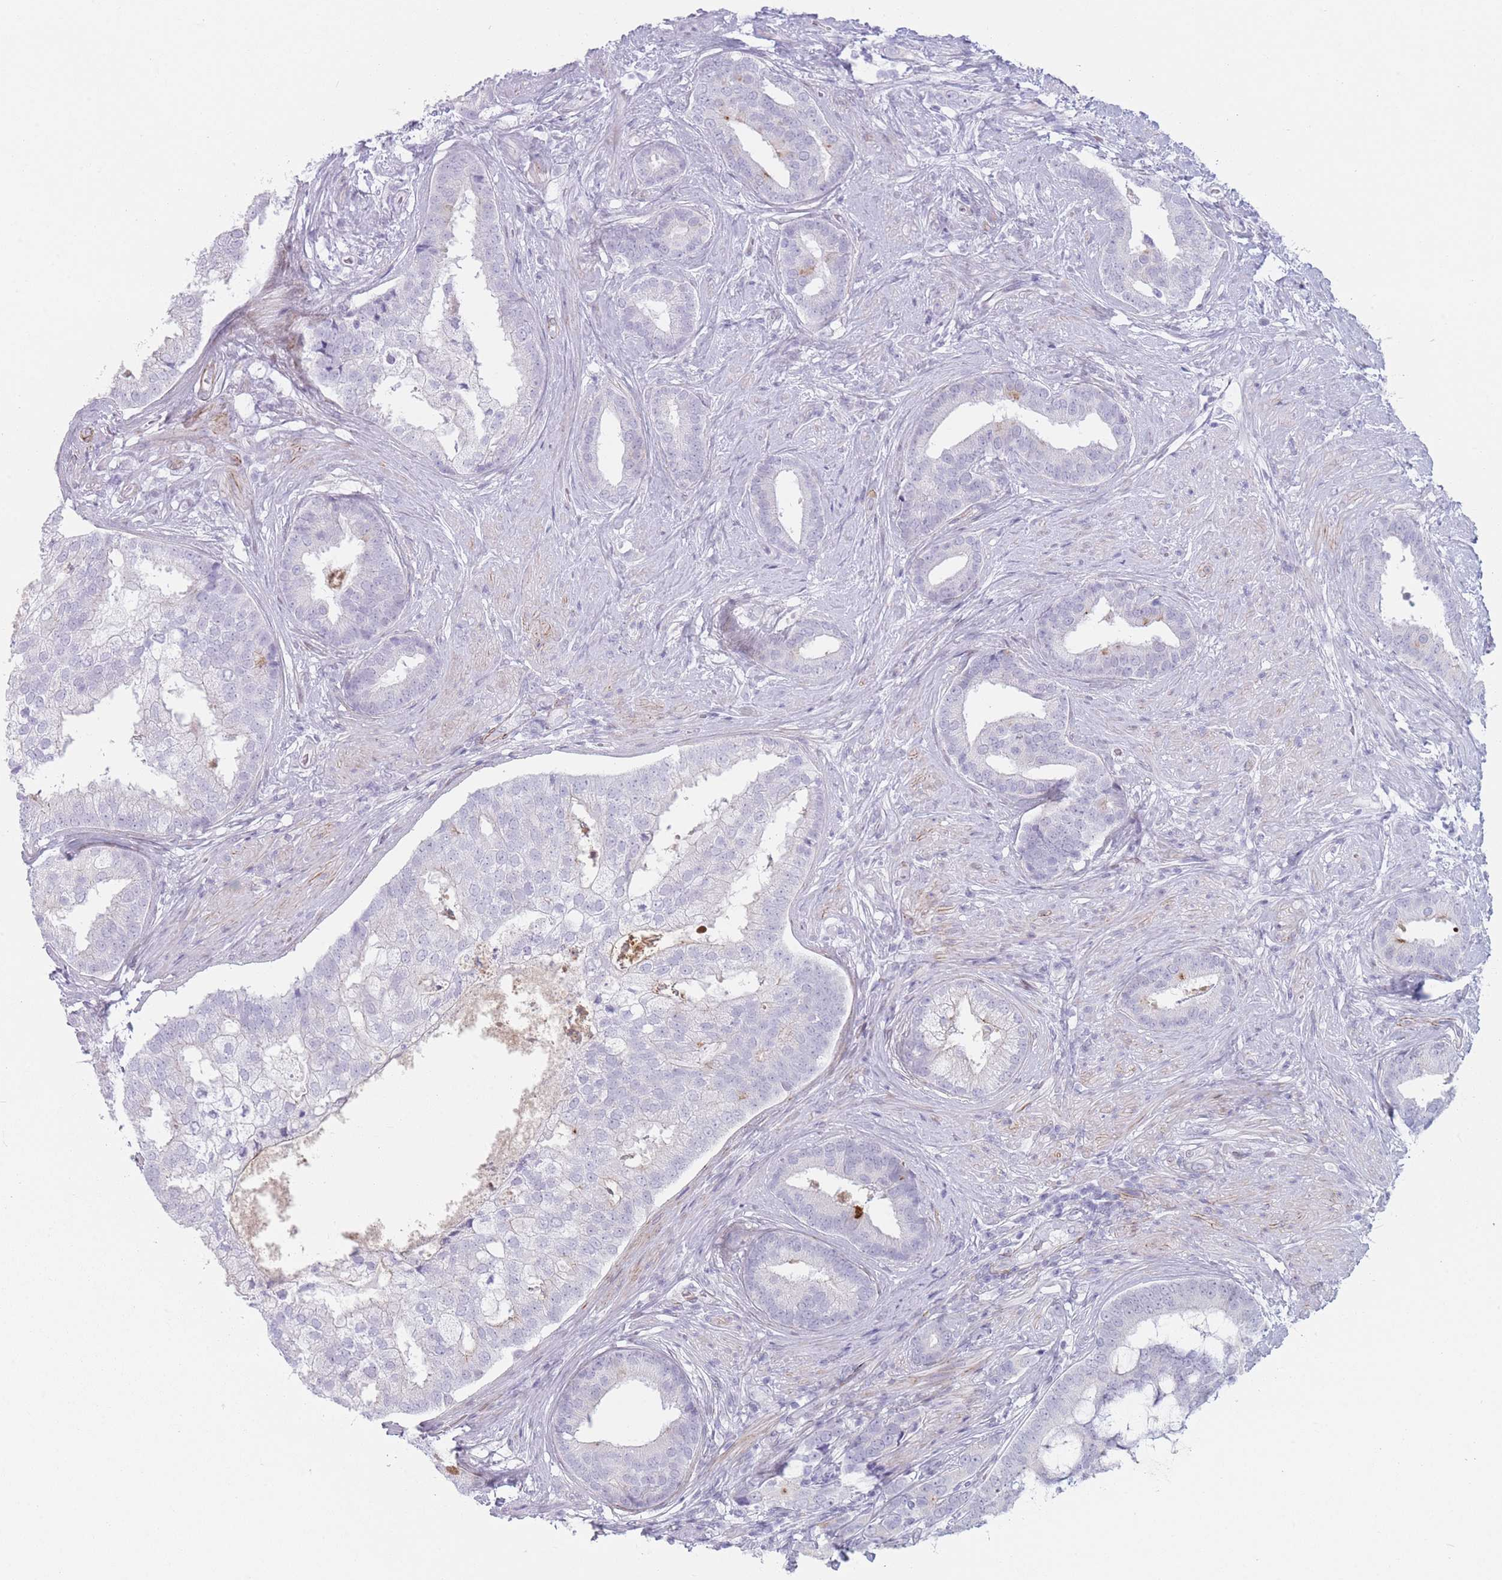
{"staining": {"intensity": "negative", "quantity": "none", "location": "none"}, "tissue": "prostate cancer", "cell_type": "Tumor cells", "image_type": "cancer", "snomed": [{"axis": "morphology", "description": "Adenocarcinoma, High grade"}, {"axis": "topography", "description": "Prostate"}], "caption": "Immunohistochemistry (IHC) photomicrograph of human prostate high-grade adenocarcinoma stained for a protein (brown), which exhibits no staining in tumor cells. The staining is performed using DAB (3,3'-diaminobenzidine) brown chromogen with nuclei counter-stained in using hematoxylin.", "gene": "IFNA6", "patient": {"sex": "male", "age": 55}}